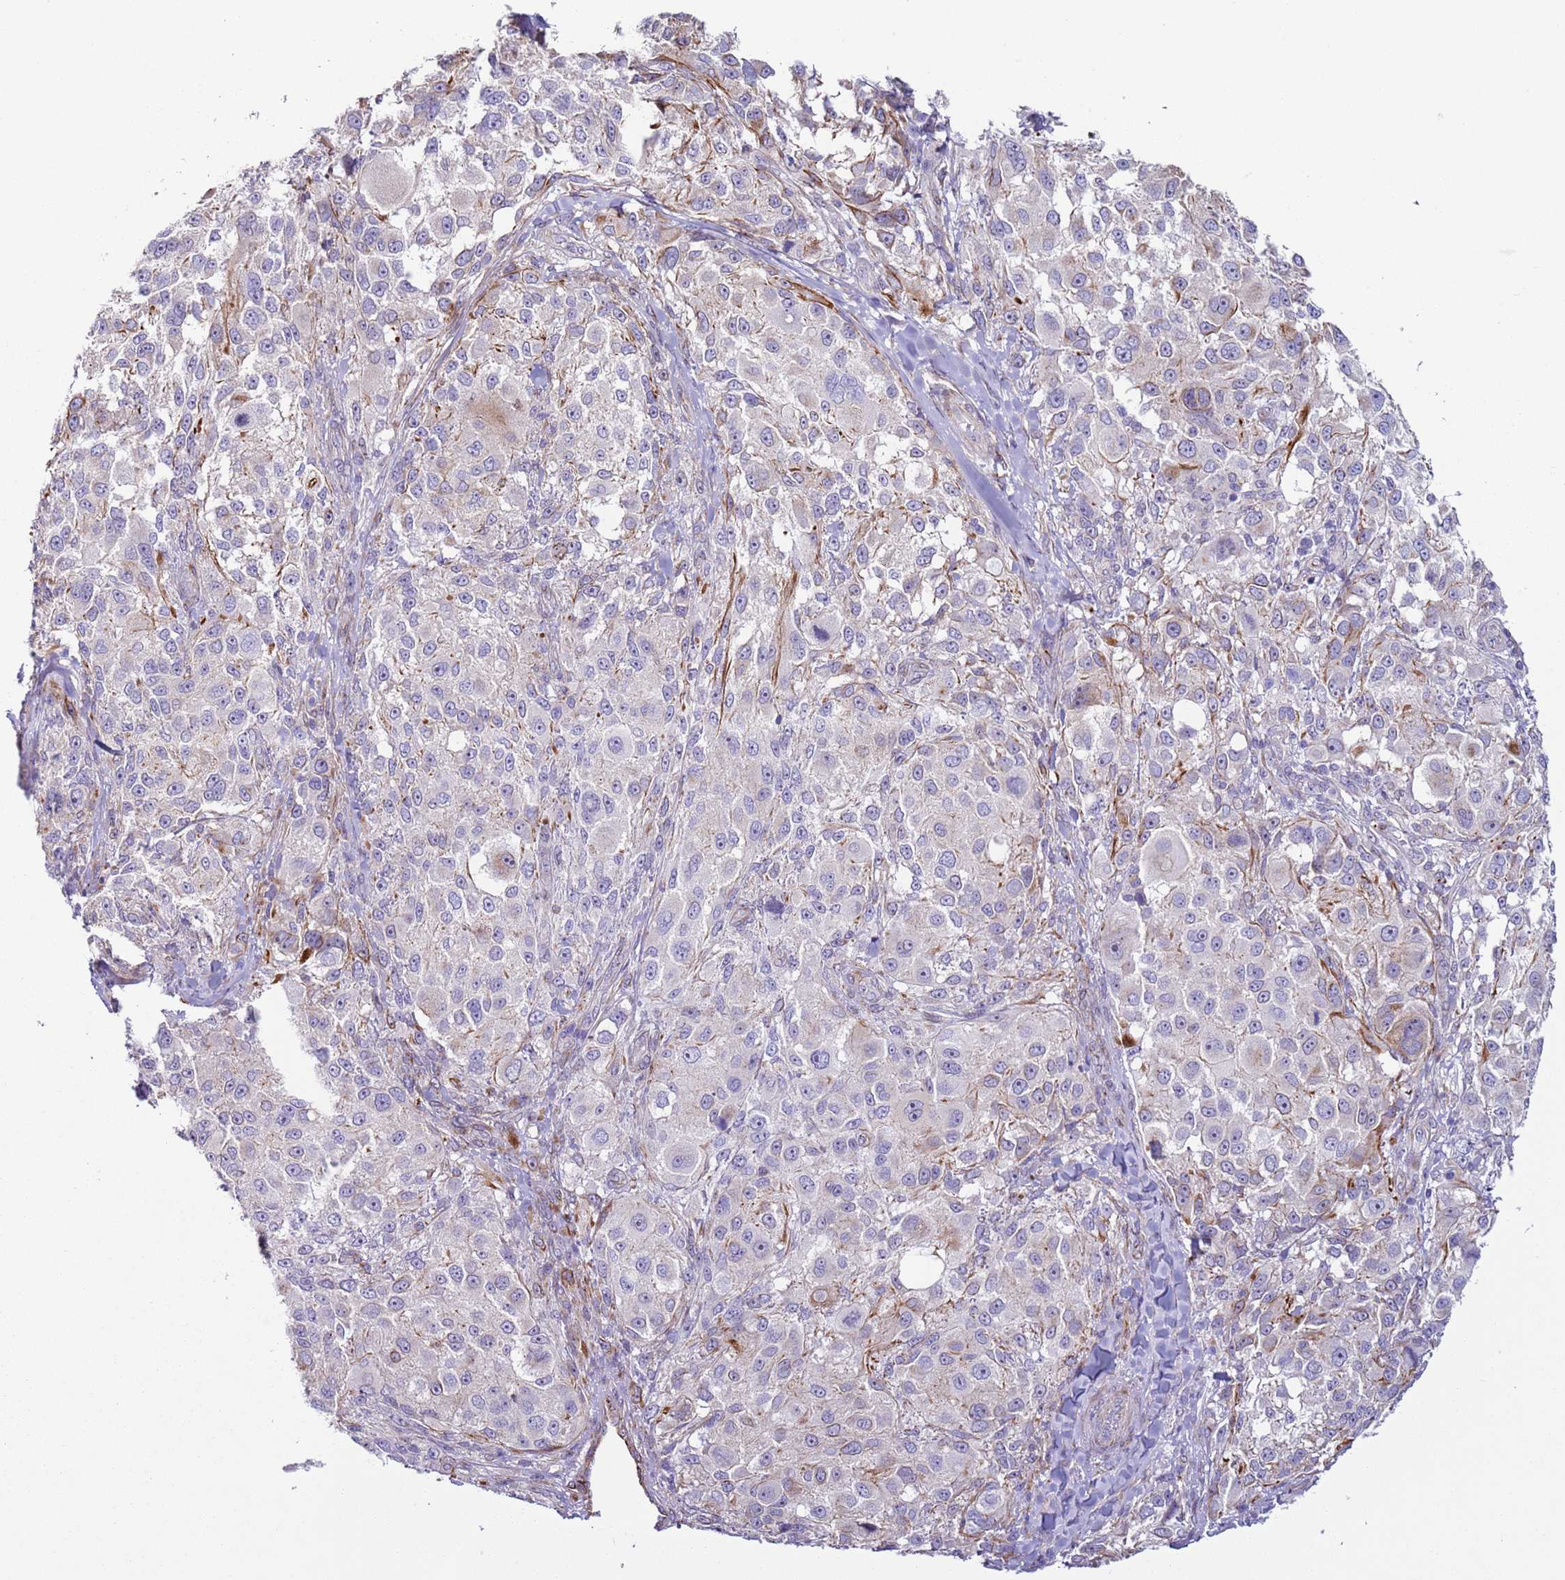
{"staining": {"intensity": "negative", "quantity": "none", "location": "none"}, "tissue": "melanoma", "cell_type": "Tumor cells", "image_type": "cancer", "snomed": [{"axis": "morphology", "description": "Normal morphology"}, {"axis": "morphology", "description": "Malignant melanoma, NOS"}, {"axis": "topography", "description": "Skin"}], "caption": "Melanoma was stained to show a protein in brown. There is no significant positivity in tumor cells.", "gene": "HEATR1", "patient": {"sex": "female", "age": 72}}